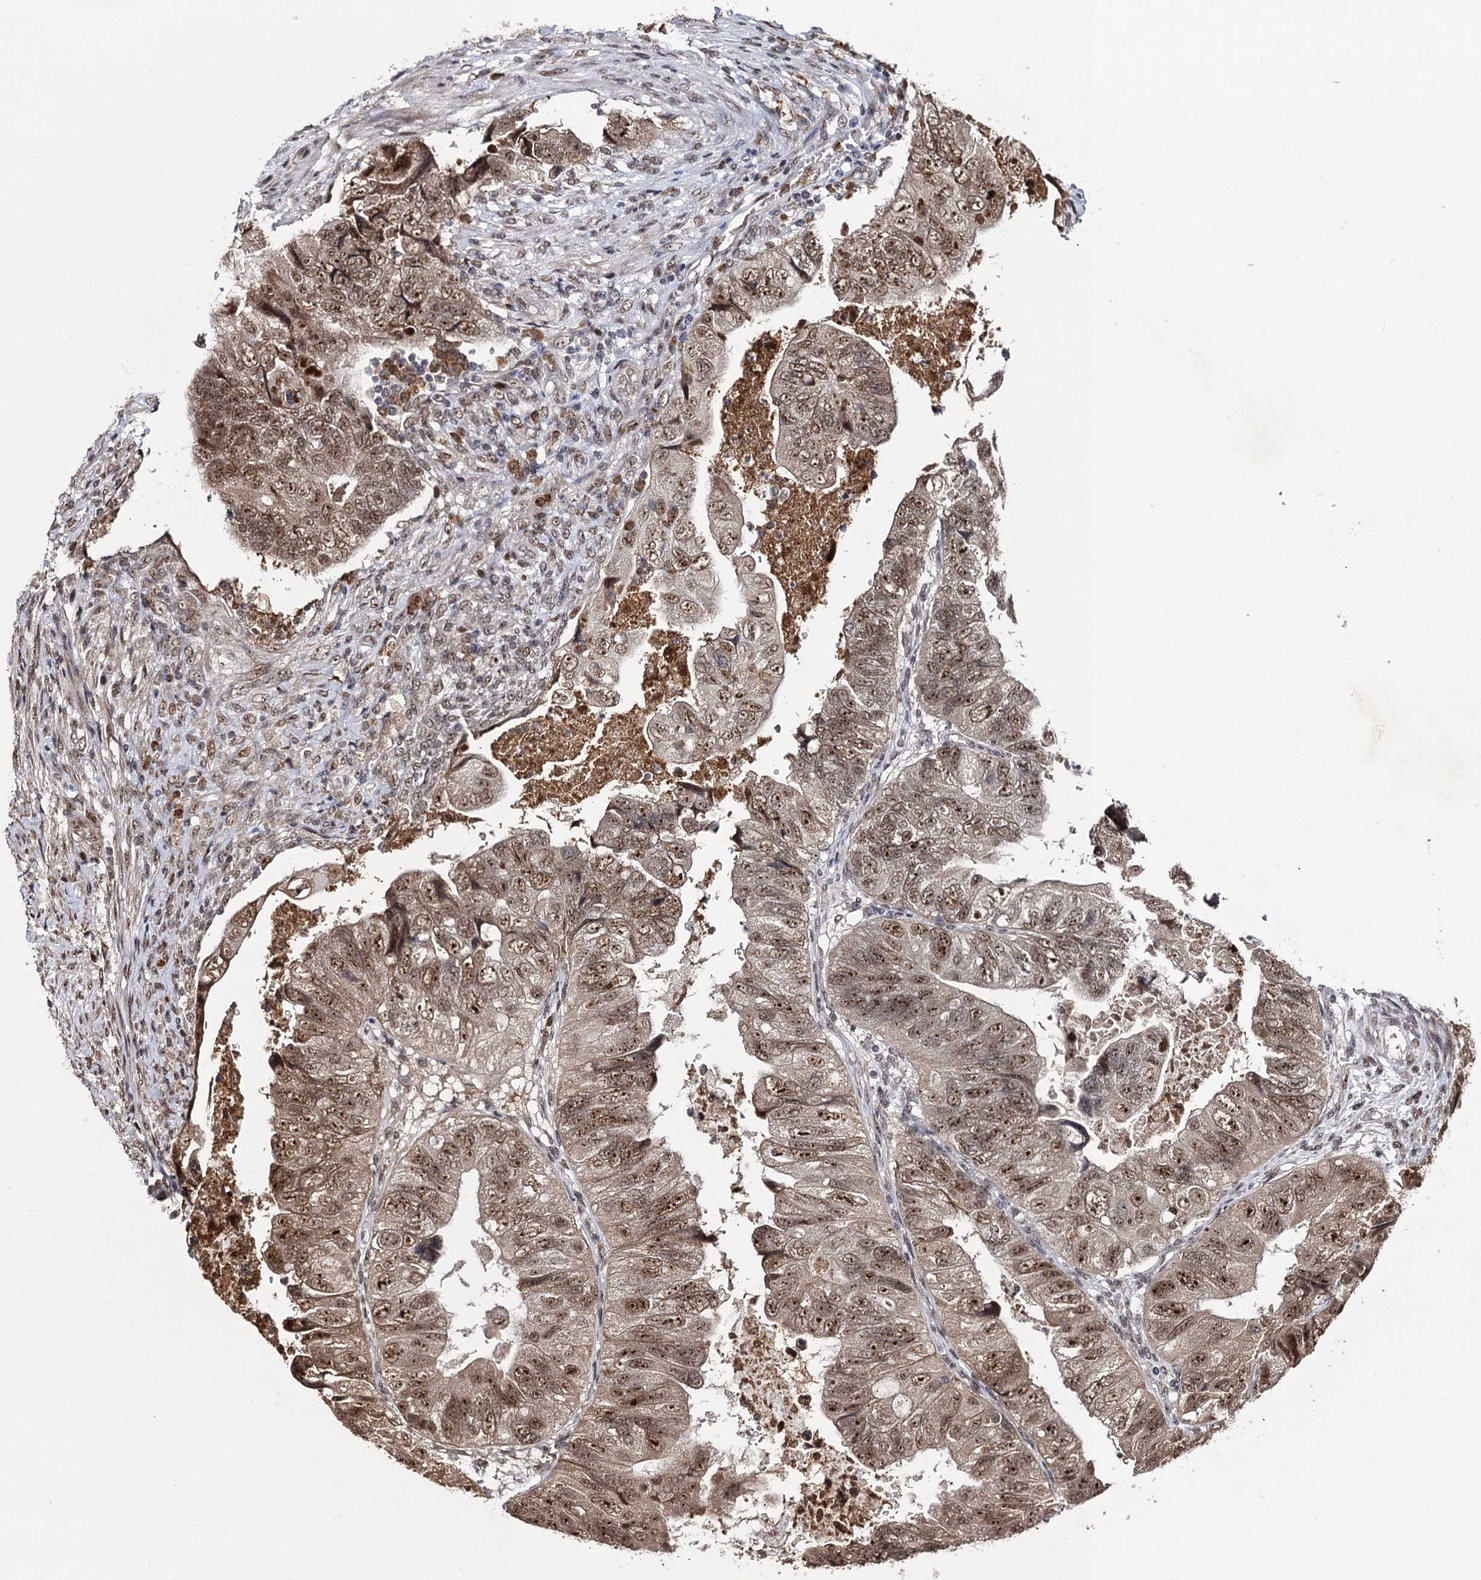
{"staining": {"intensity": "moderate", "quantity": ">75%", "location": "cytoplasmic/membranous,nuclear"}, "tissue": "colorectal cancer", "cell_type": "Tumor cells", "image_type": "cancer", "snomed": [{"axis": "morphology", "description": "Adenocarcinoma, NOS"}, {"axis": "topography", "description": "Rectum"}], "caption": "An immunohistochemistry image of tumor tissue is shown. Protein staining in brown shows moderate cytoplasmic/membranous and nuclear positivity in colorectal cancer within tumor cells.", "gene": "SFSWAP", "patient": {"sex": "male", "age": 63}}